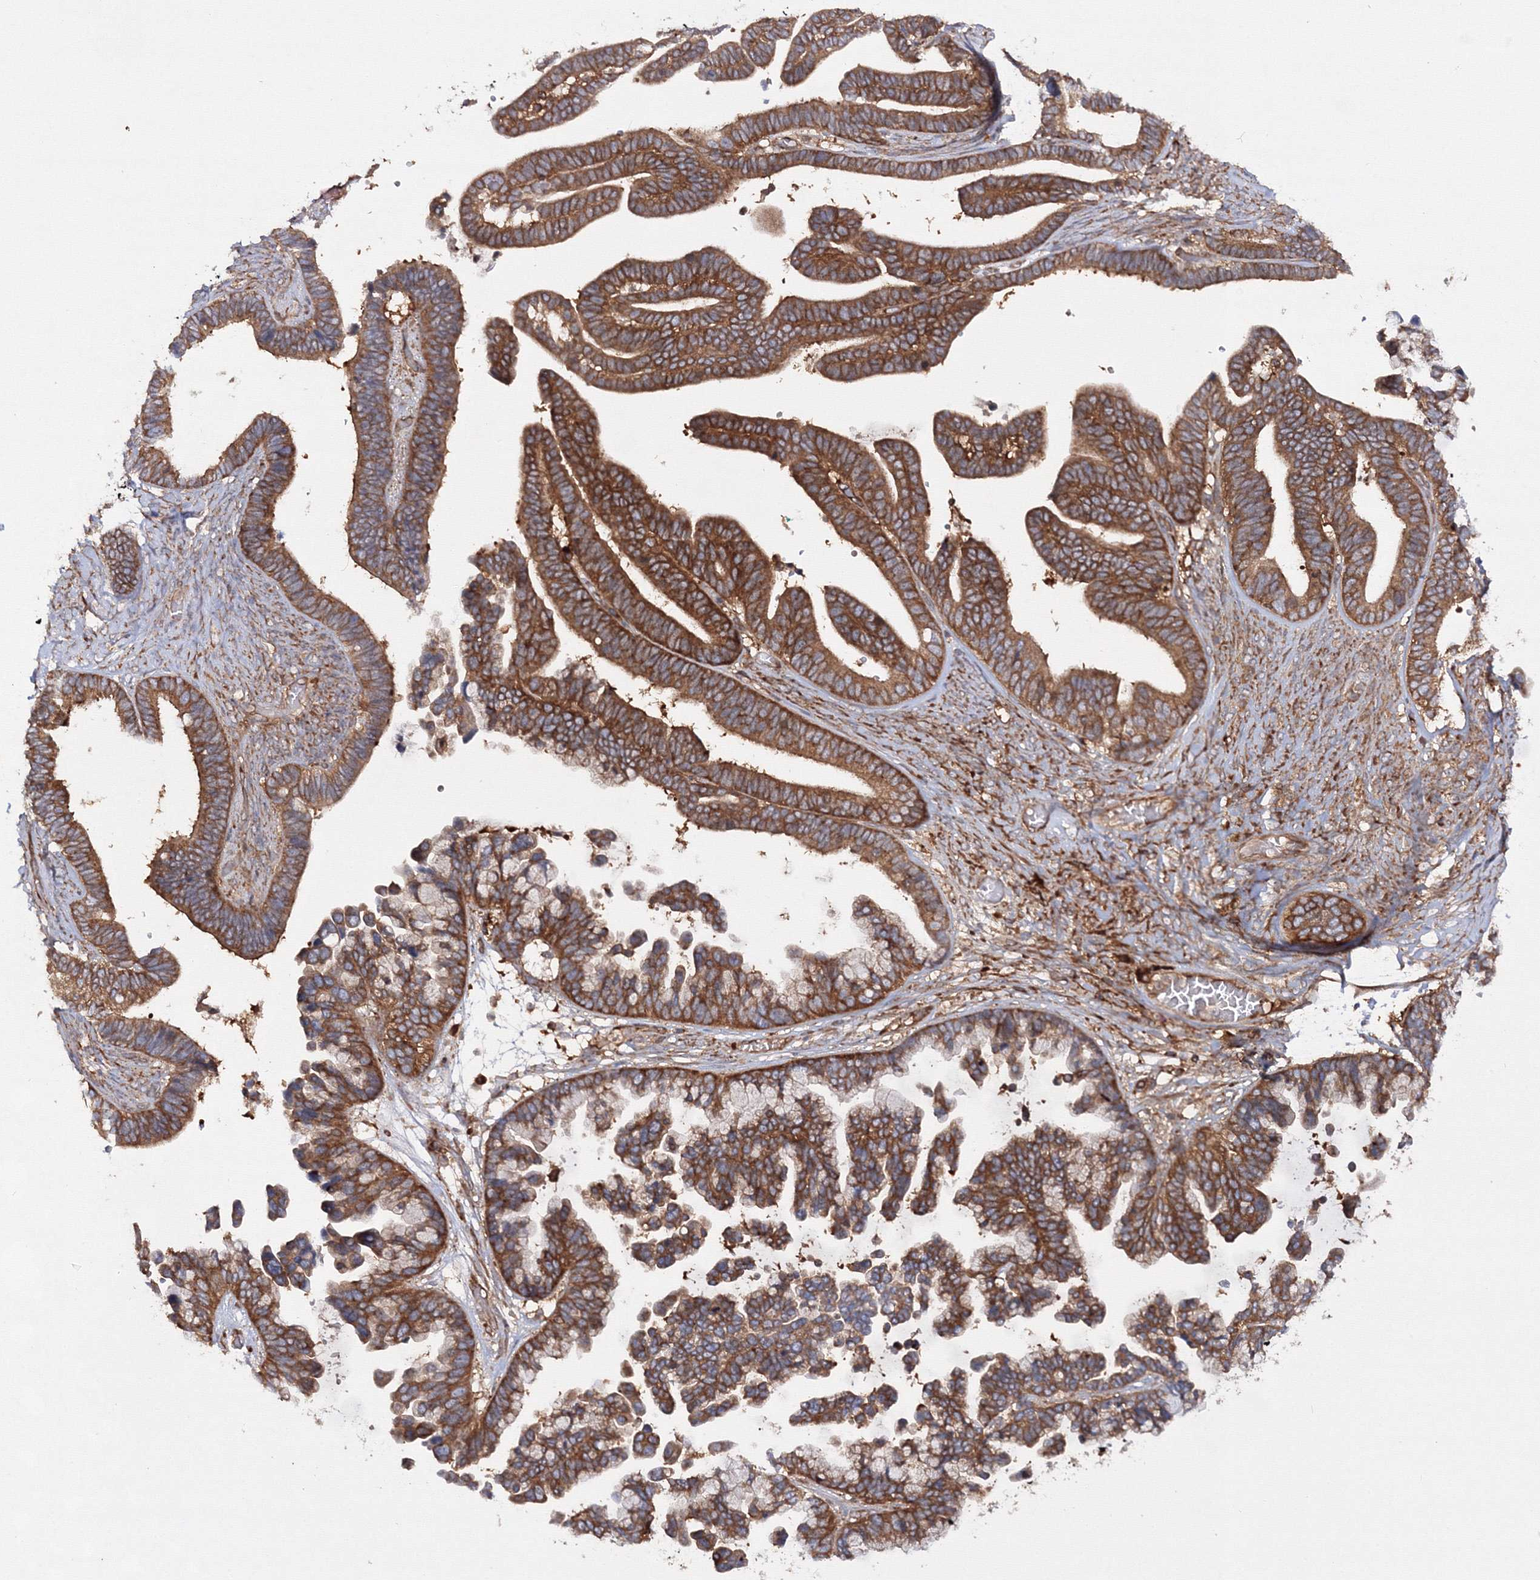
{"staining": {"intensity": "strong", "quantity": ">75%", "location": "cytoplasmic/membranous"}, "tissue": "ovarian cancer", "cell_type": "Tumor cells", "image_type": "cancer", "snomed": [{"axis": "morphology", "description": "Cystadenocarcinoma, serous, NOS"}, {"axis": "topography", "description": "Ovary"}], "caption": "Ovarian cancer tissue shows strong cytoplasmic/membranous positivity in approximately >75% of tumor cells, visualized by immunohistochemistry. Ihc stains the protein of interest in brown and the nuclei are stained blue.", "gene": "HARS1", "patient": {"sex": "female", "age": 56}}